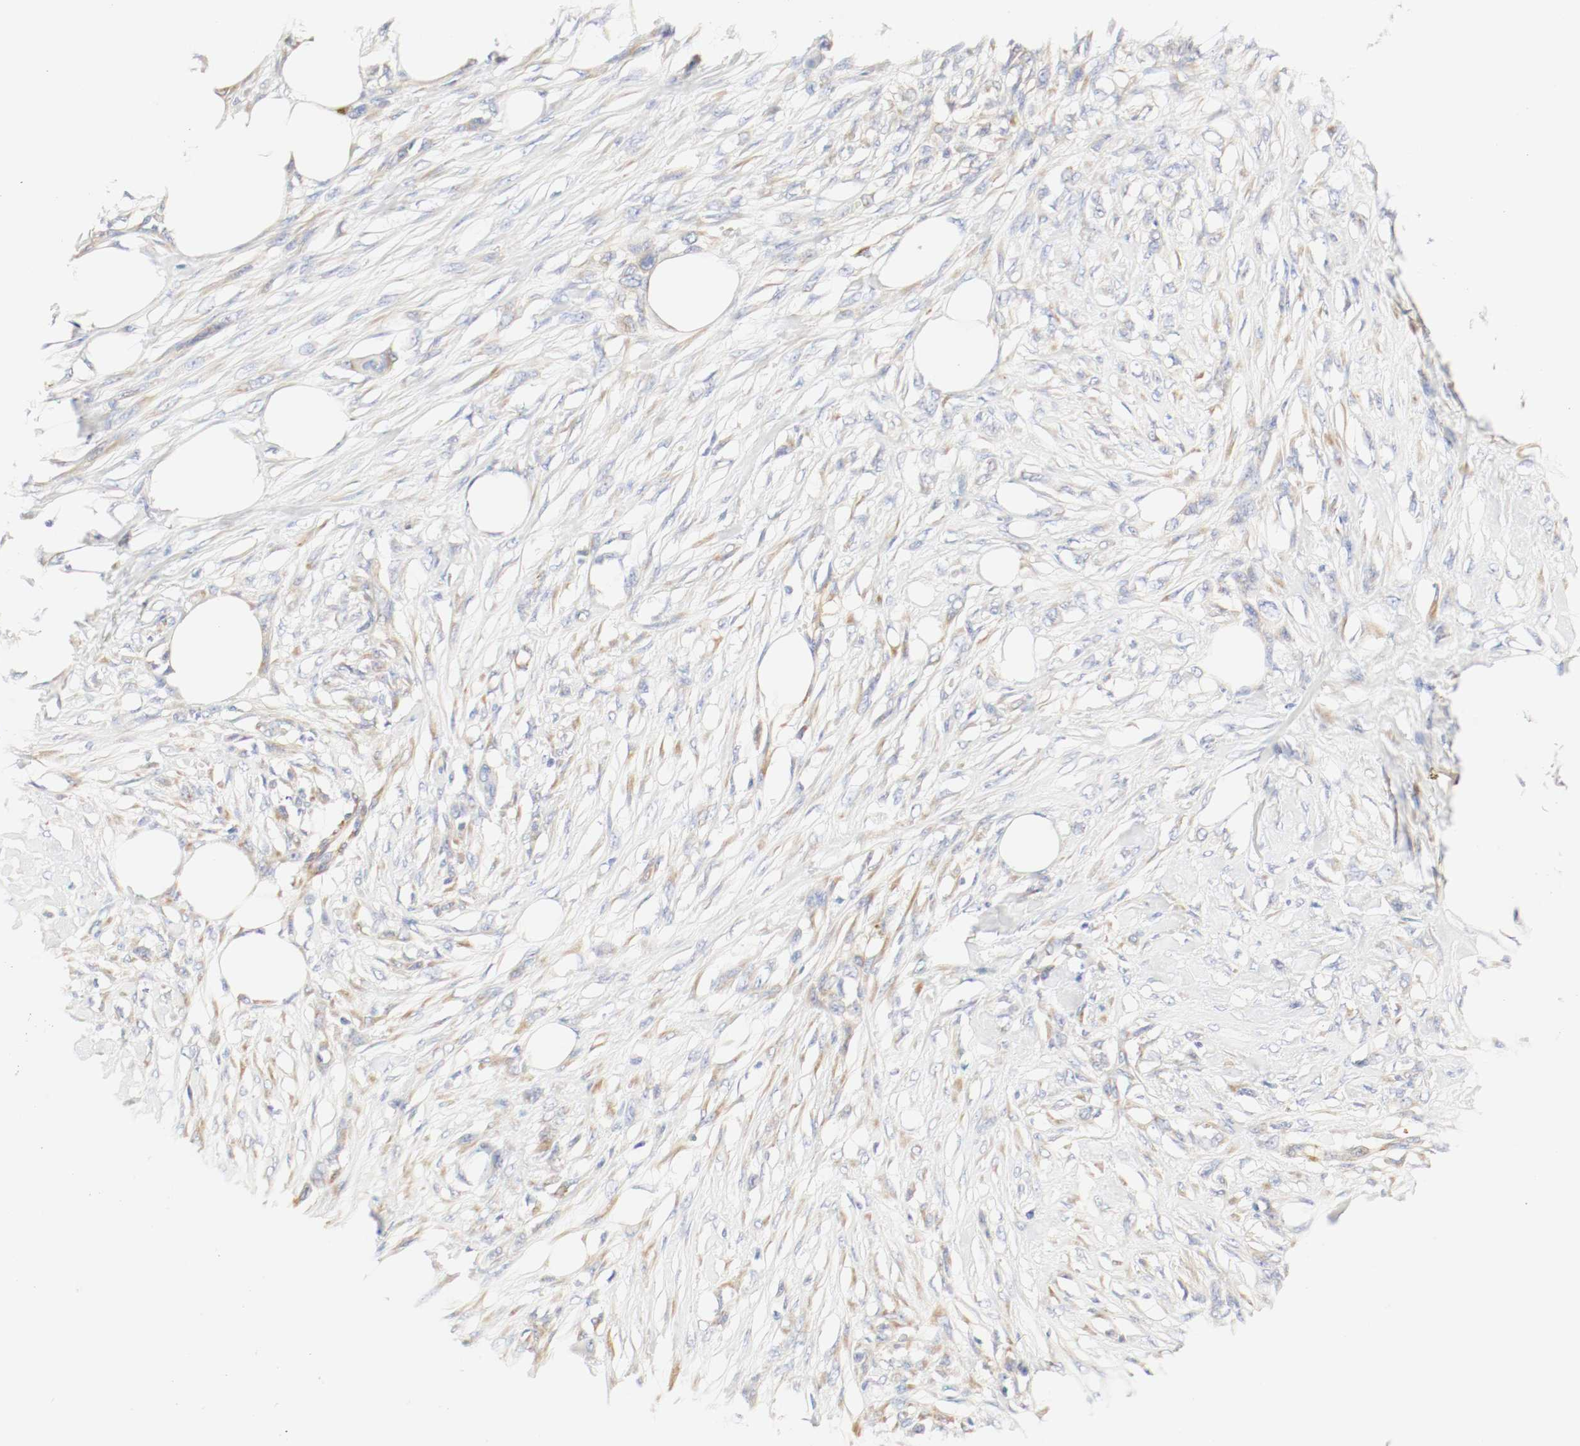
{"staining": {"intensity": "moderate", "quantity": "25%-75%", "location": "cytoplasmic/membranous"}, "tissue": "skin cancer", "cell_type": "Tumor cells", "image_type": "cancer", "snomed": [{"axis": "morphology", "description": "Normal tissue, NOS"}, {"axis": "morphology", "description": "Squamous cell carcinoma, NOS"}, {"axis": "topography", "description": "Skin"}], "caption": "This micrograph exhibits immunohistochemistry (IHC) staining of skin cancer, with medium moderate cytoplasmic/membranous positivity in about 25%-75% of tumor cells.", "gene": "GIT1", "patient": {"sex": "female", "age": 59}}